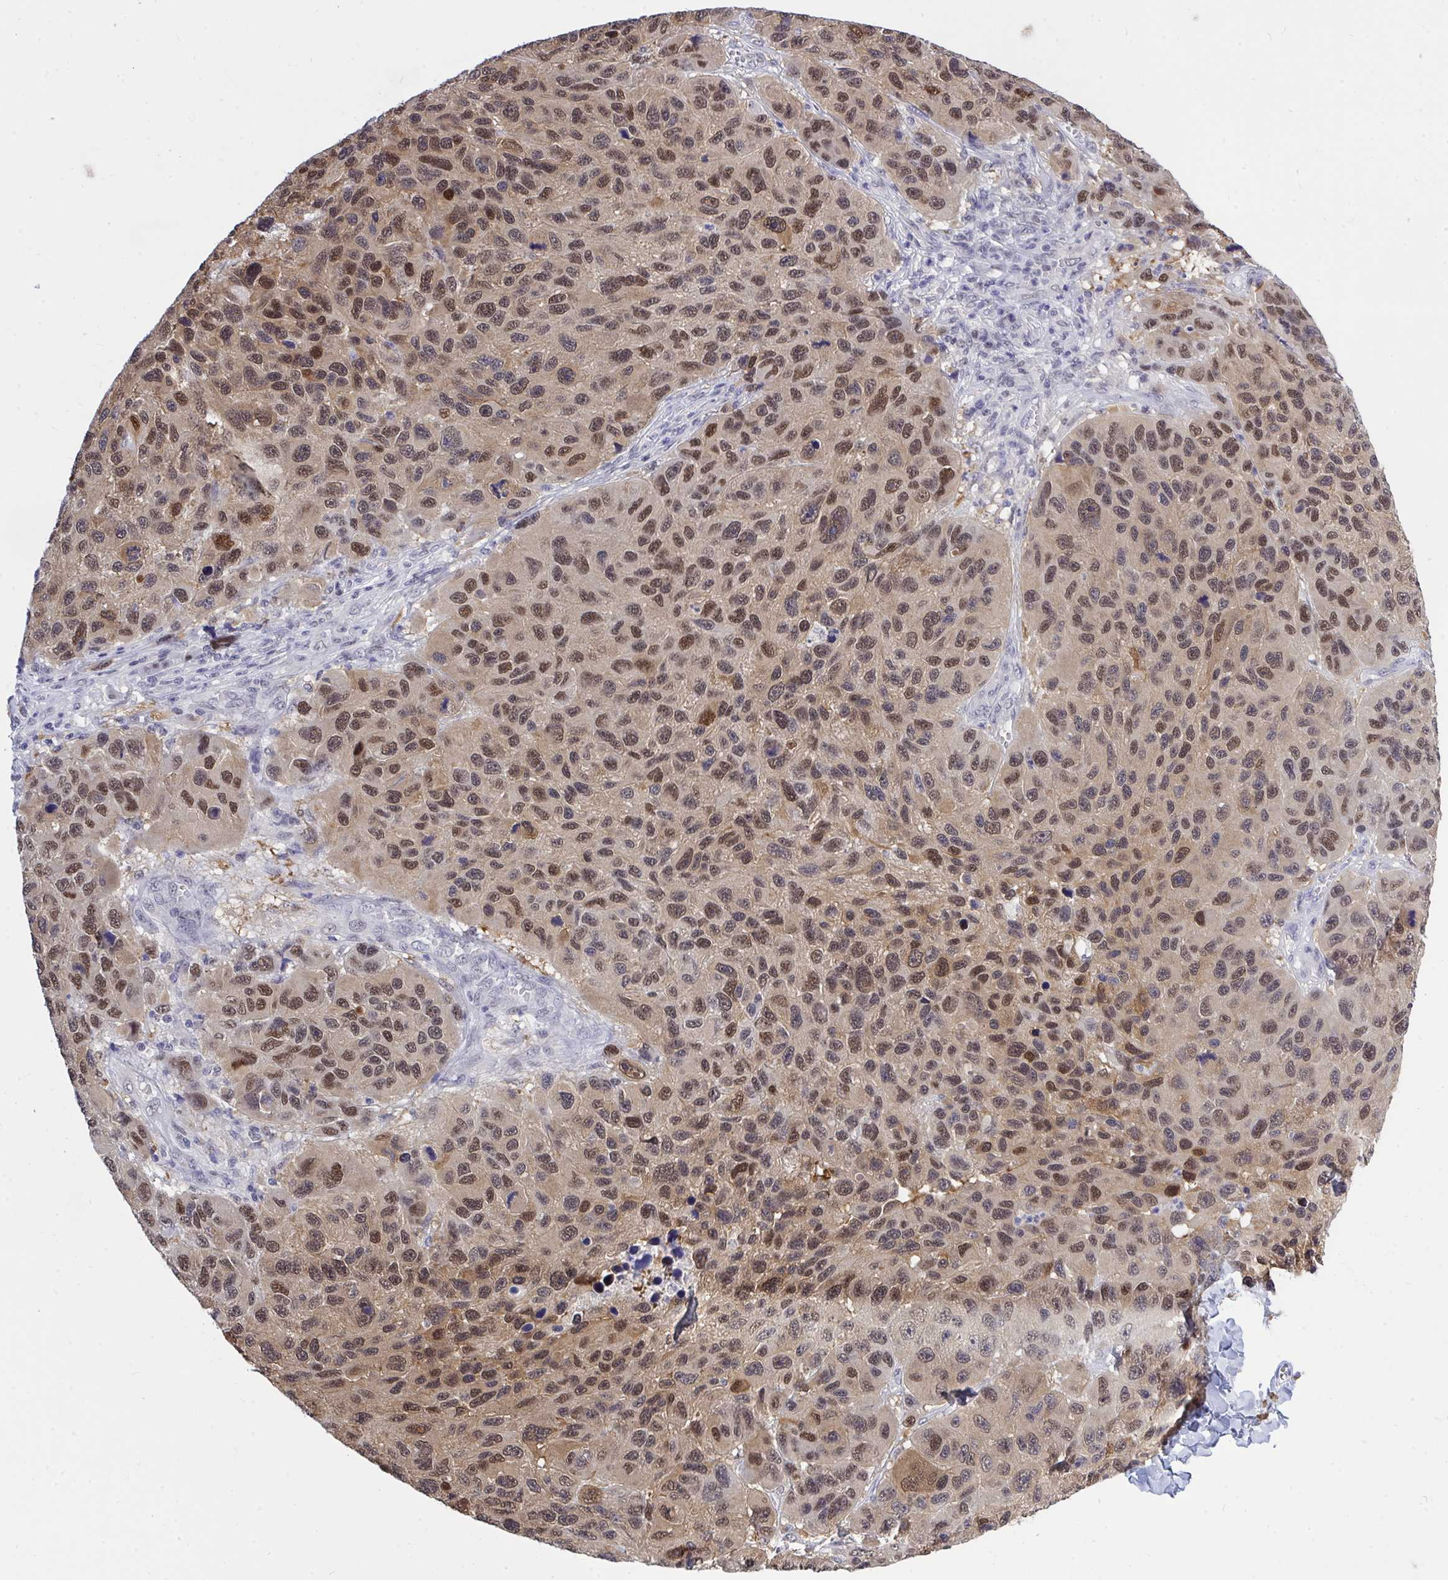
{"staining": {"intensity": "moderate", "quantity": ">75%", "location": "nuclear"}, "tissue": "melanoma", "cell_type": "Tumor cells", "image_type": "cancer", "snomed": [{"axis": "morphology", "description": "Malignant melanoma, NOS"}, {"axis": "topography", "description": "Skin"}], "caption": "Brown immunohistochemical staining in human malignant melanoma demonstrates moderate nuclear expression in approximately >75% of tumor cells. Using DAB (brown) and hematoxylin (blue) stains, captured at high magnification using brightfield microscopy.", "gene": "THOP1", "patient": {"sex": "male", "age": 53}}